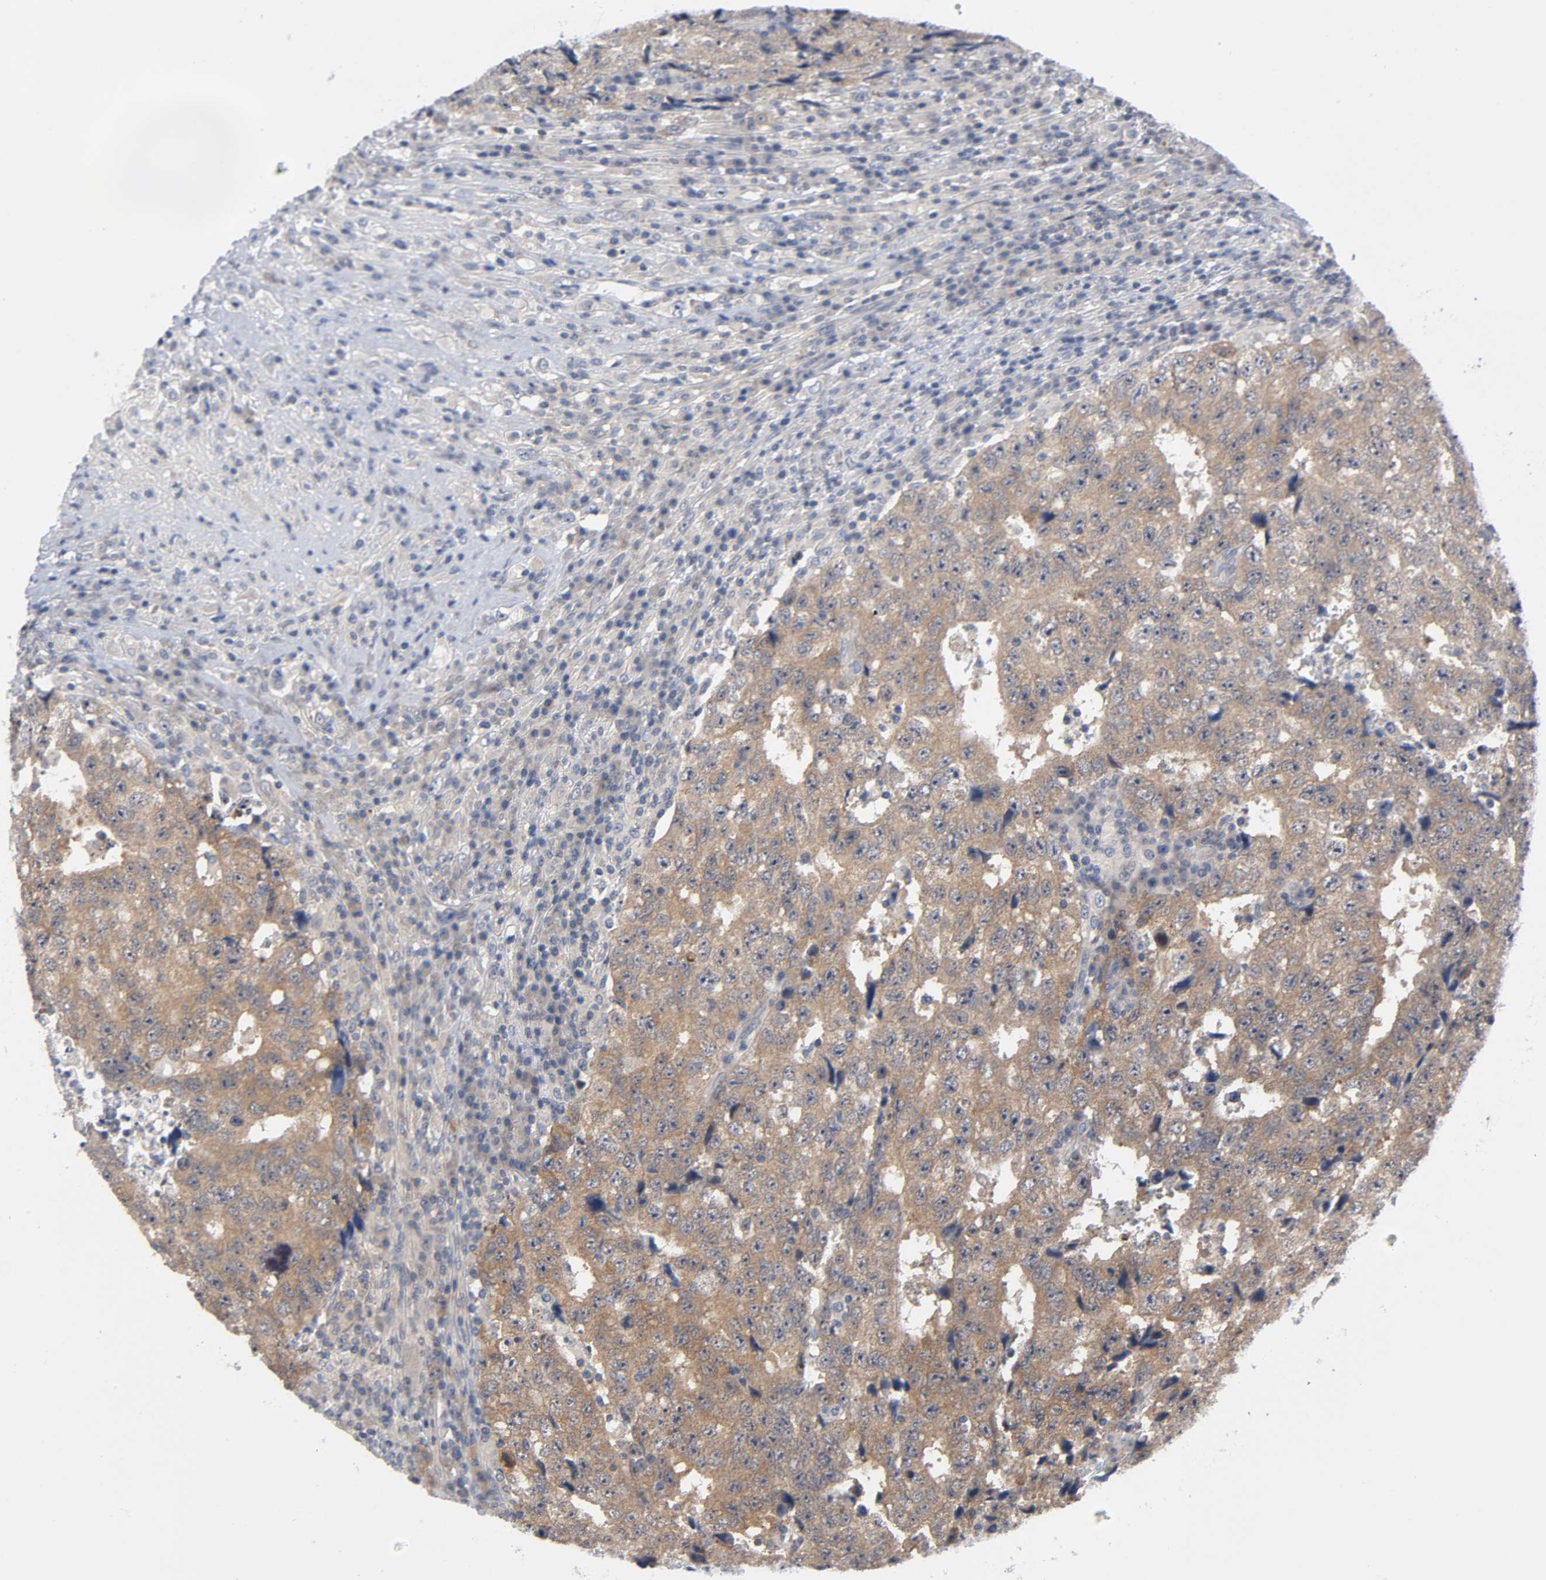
{"staining": {"intensity": "moderate", "quantity": ">75%", "location": "cytoplasmic/membranous"}, "tissue": "testis cancer", "cell_type": "Tumor cells", "image_type": "cancer", "snomed": [{"axis": "morphology", "description": "Necrosis, NOS"}, {"axis": "morphology", "description": "Carcinoma, Embryonal, NOS"}, {"axis": "topography", "description": "Testis"}], "caption": "The histopathology image displays immunohistochemical staining of testis embryonal carcinoma. There is moderate cytoplasmic/membranous positivity is appreciated in approximately >75% of tumor cells.", "gene": "MAPK8", "patient": {"sex": "male", "age": 19}}